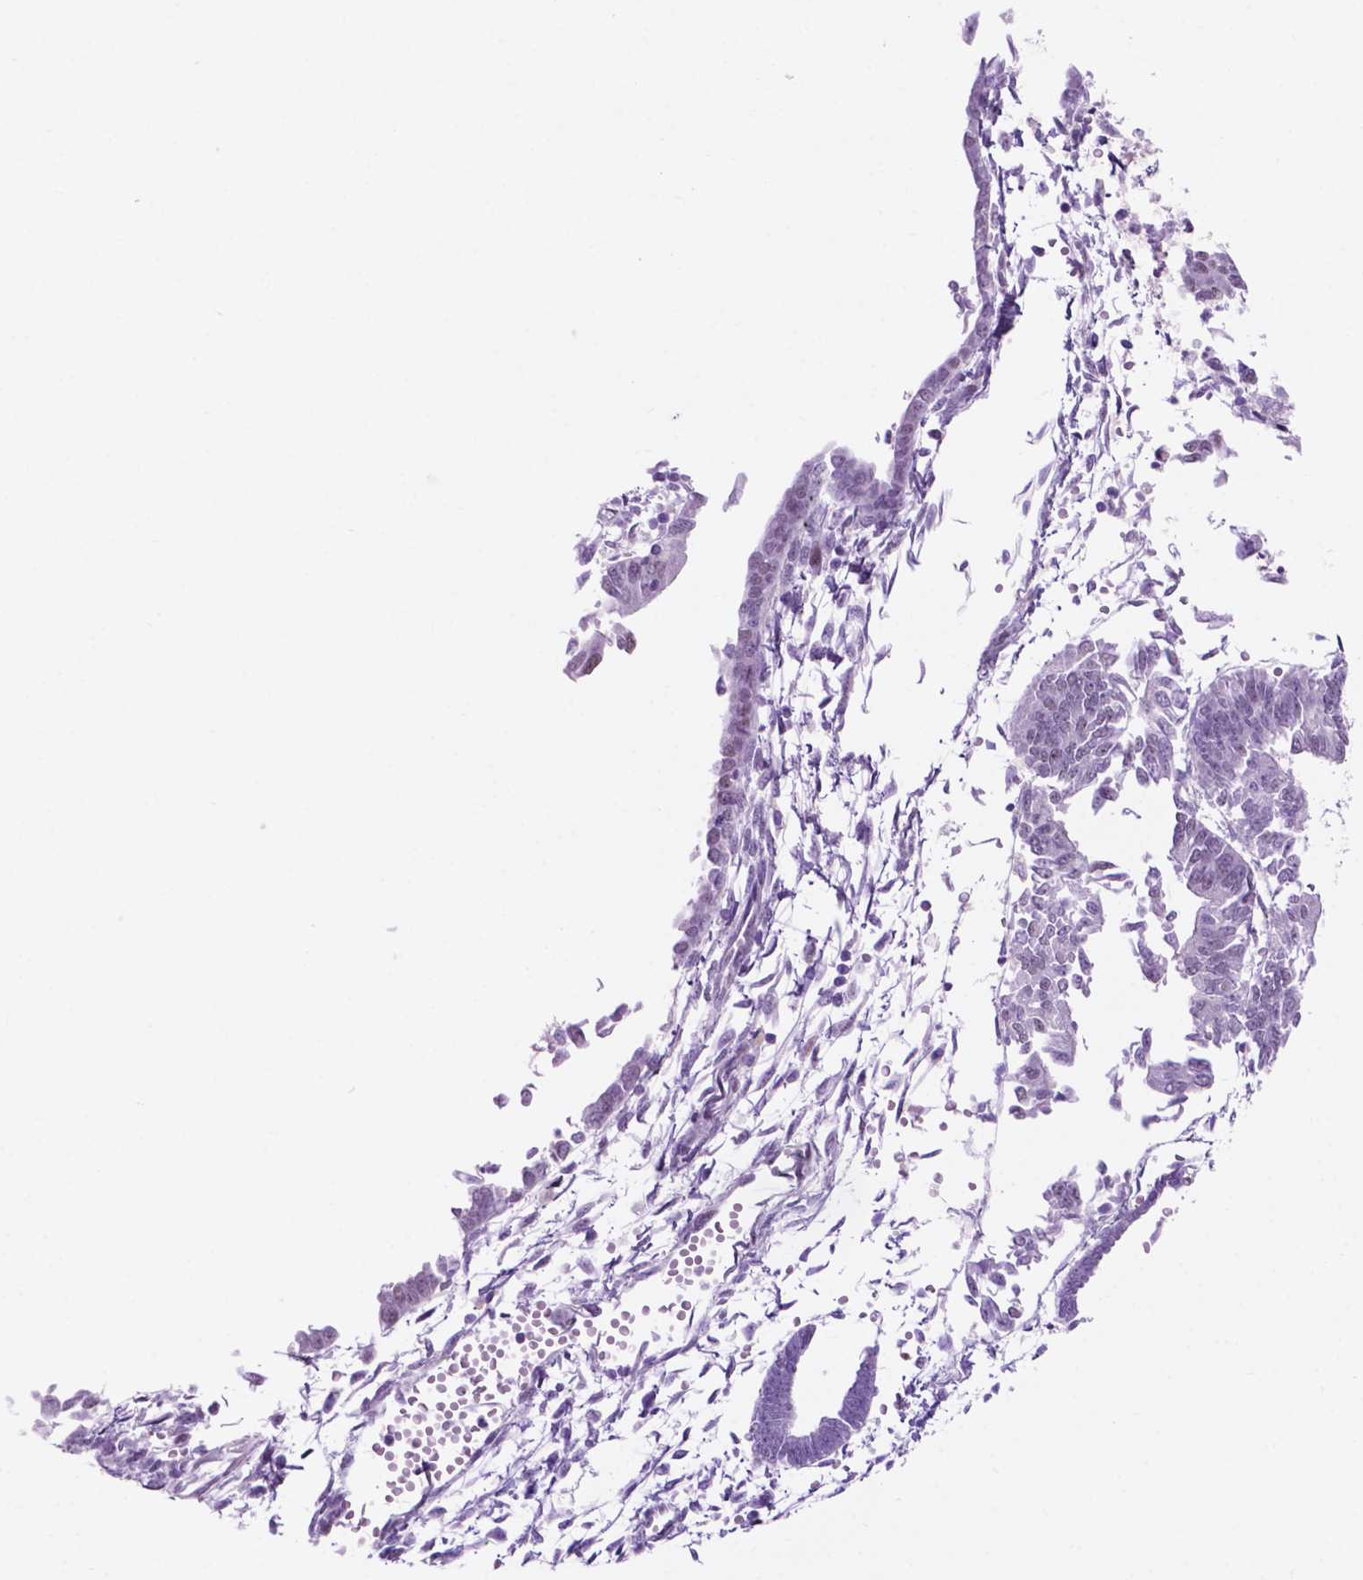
{"staining": {"intensity": "negative", "quantity": "none", "location": "none"}, "tissue": "endometrial cancer", "cell_type": "Tumor cells", "image_type": "cancer", "snomed": [{"axis": "morphology", "description": "Adenocarcinoma, NOS"}, {"axis": "topography", "description": "Endometrium"}], "caption": "Immunohistochemistry (IHC) micrograph of neoplastic tissue: human endometrial cancer (adenocarcinoma) stained with DAB (3,3'-diaminobenzidine) exhibits no significant protein staining in tumor cells.", "gene": "ACY3", "patient": {"sex": "female", "age": 65}}